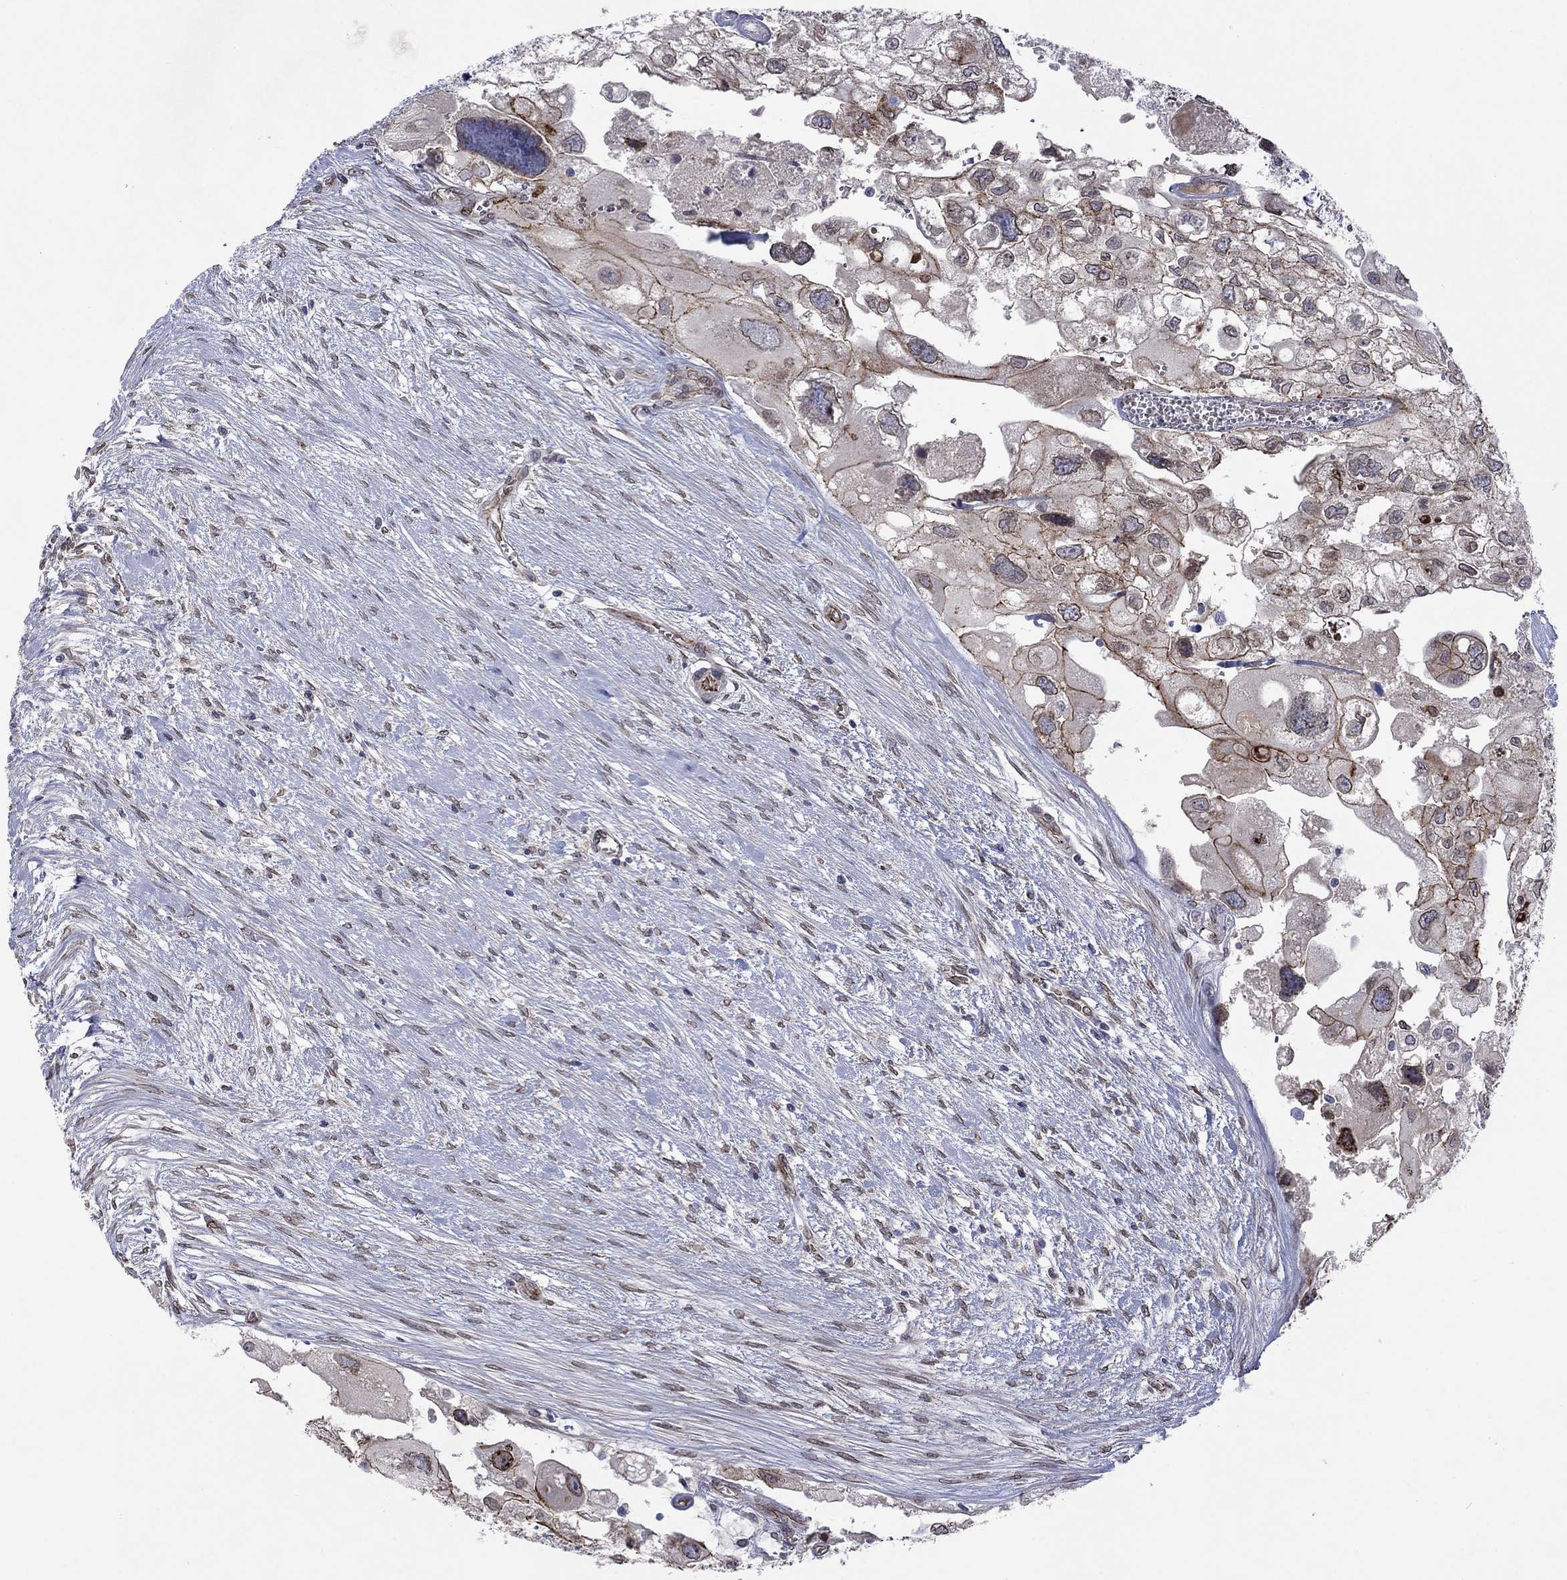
{"staining": {"intensity": "moderate", "quantity": "<25%", "location": "cytoplasmic/membranous"}, "tissue": "urothelial cancer", "cell_type": "Tumor cells", "image_type": "cancer", "snomed": [{"axis": "morphology", "description": "Urothelial carcinoma, High grade"}, {"axis": "topography", "description": "Urinary bladder"}], "caption": "This micrograph exhibits immunohistochemistry staining of high-grade urothelial carcinoma, with low moderate cytoplasmic/membranous positivity in about <25% of tumor cells.", "gene": "EMC9", "patient": {"sex": "male", "age": 59}}